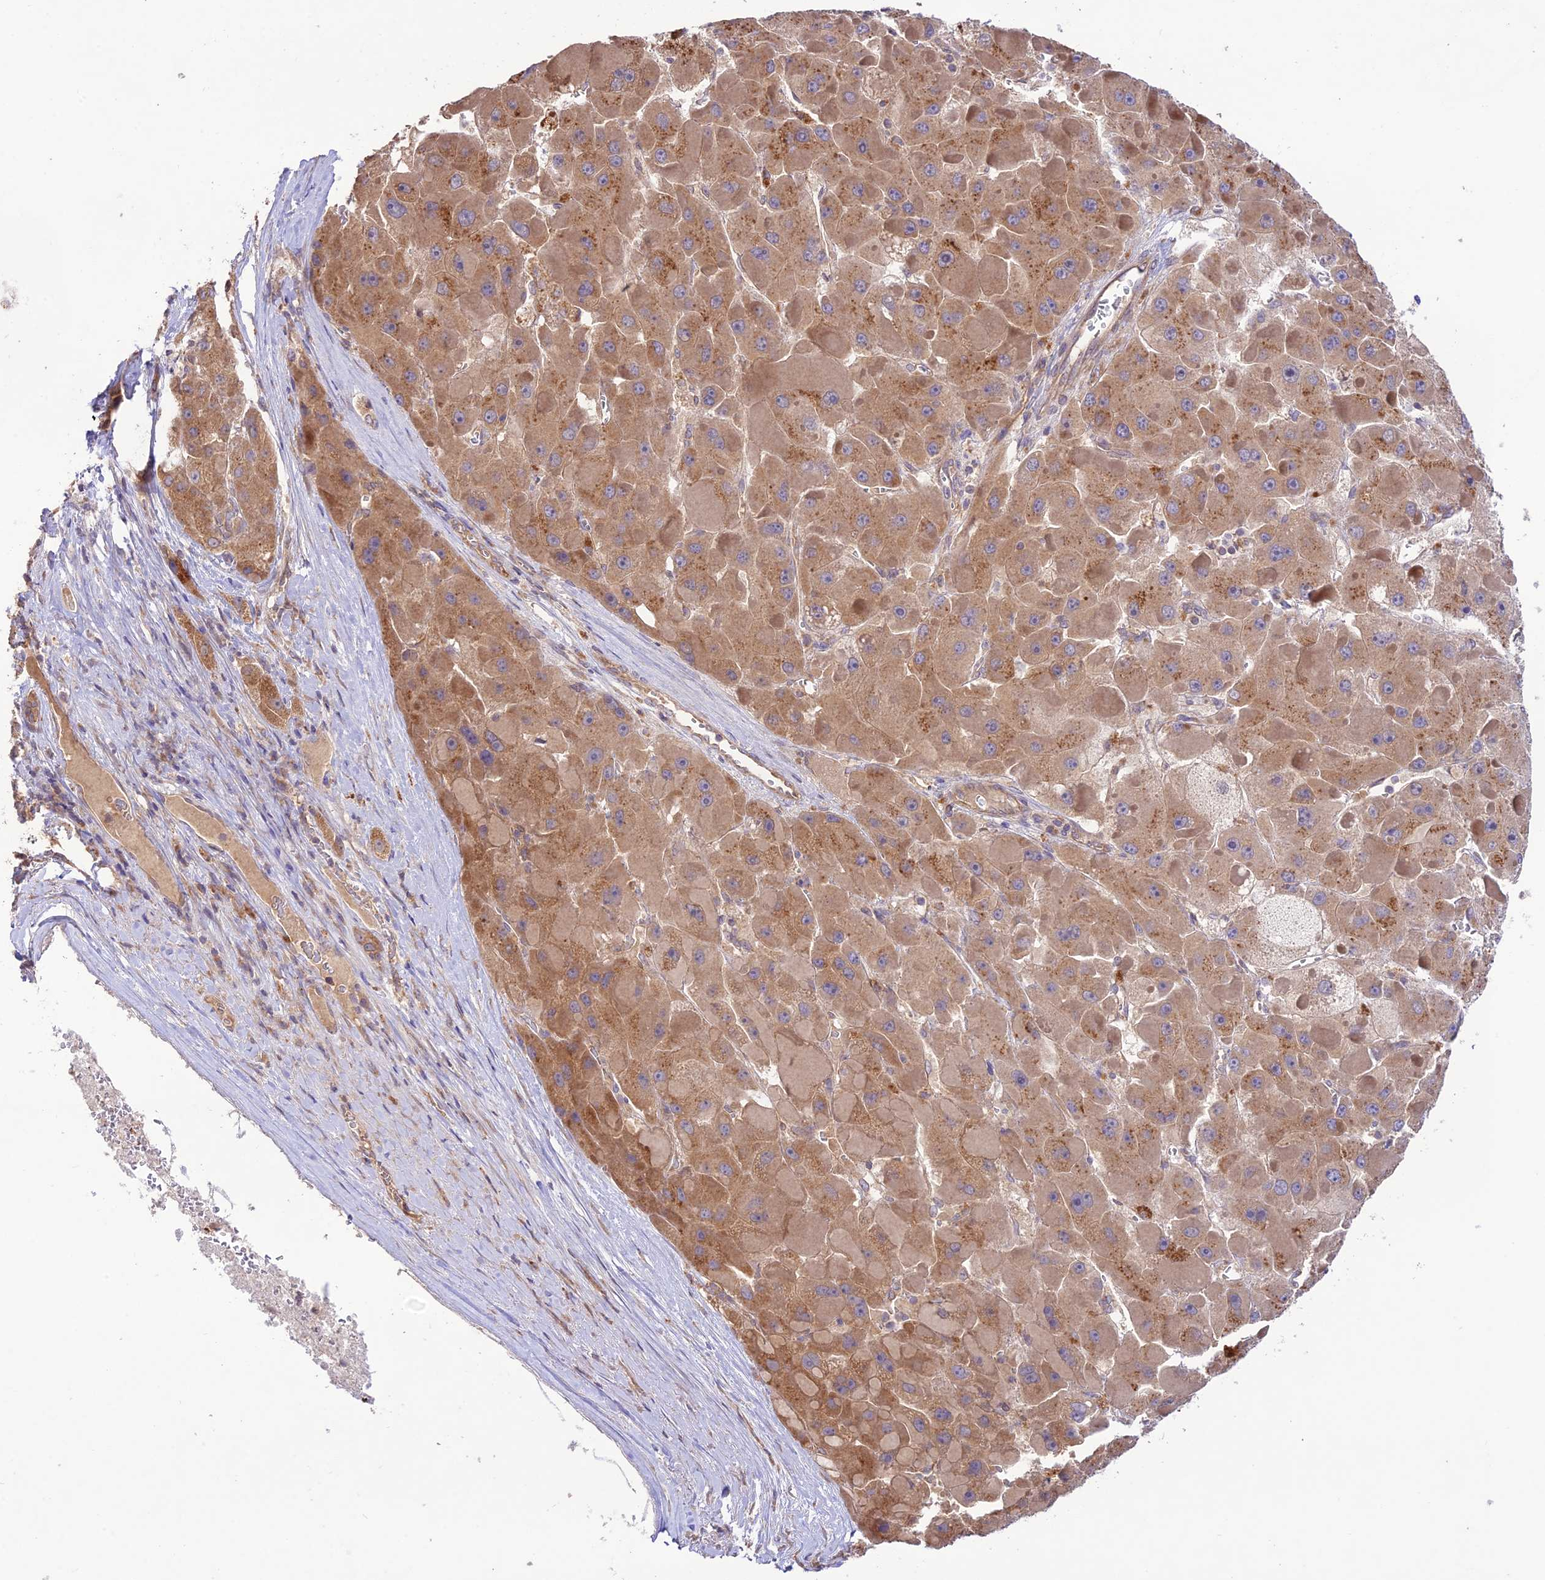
{"staining": {"intensity": "moderate", "quantity": ">75%", "location": "cytoplasmic/membranous"}, "tissue": "liver cancer", "cell_type": "Tumor cells", "image_type": "cancer", "snomed": [{"axis": "morphology", "description": "Carcinoma, Hepatocellular, NOS"}, {"axis": "topography", "description": "Liver"}], "caption": "Hepatocellular carcinoma (liver) tissue demonstrates moderate cytoplasmic/membranous expression in approximately >75% of tumor cells The protein is stained brown, and the nuclei are stained in blue (DAB IHC with brightfield microscopy, high magnification).", "gene": "TMEM259", "patient": {"sex": "female", "age": 73}}